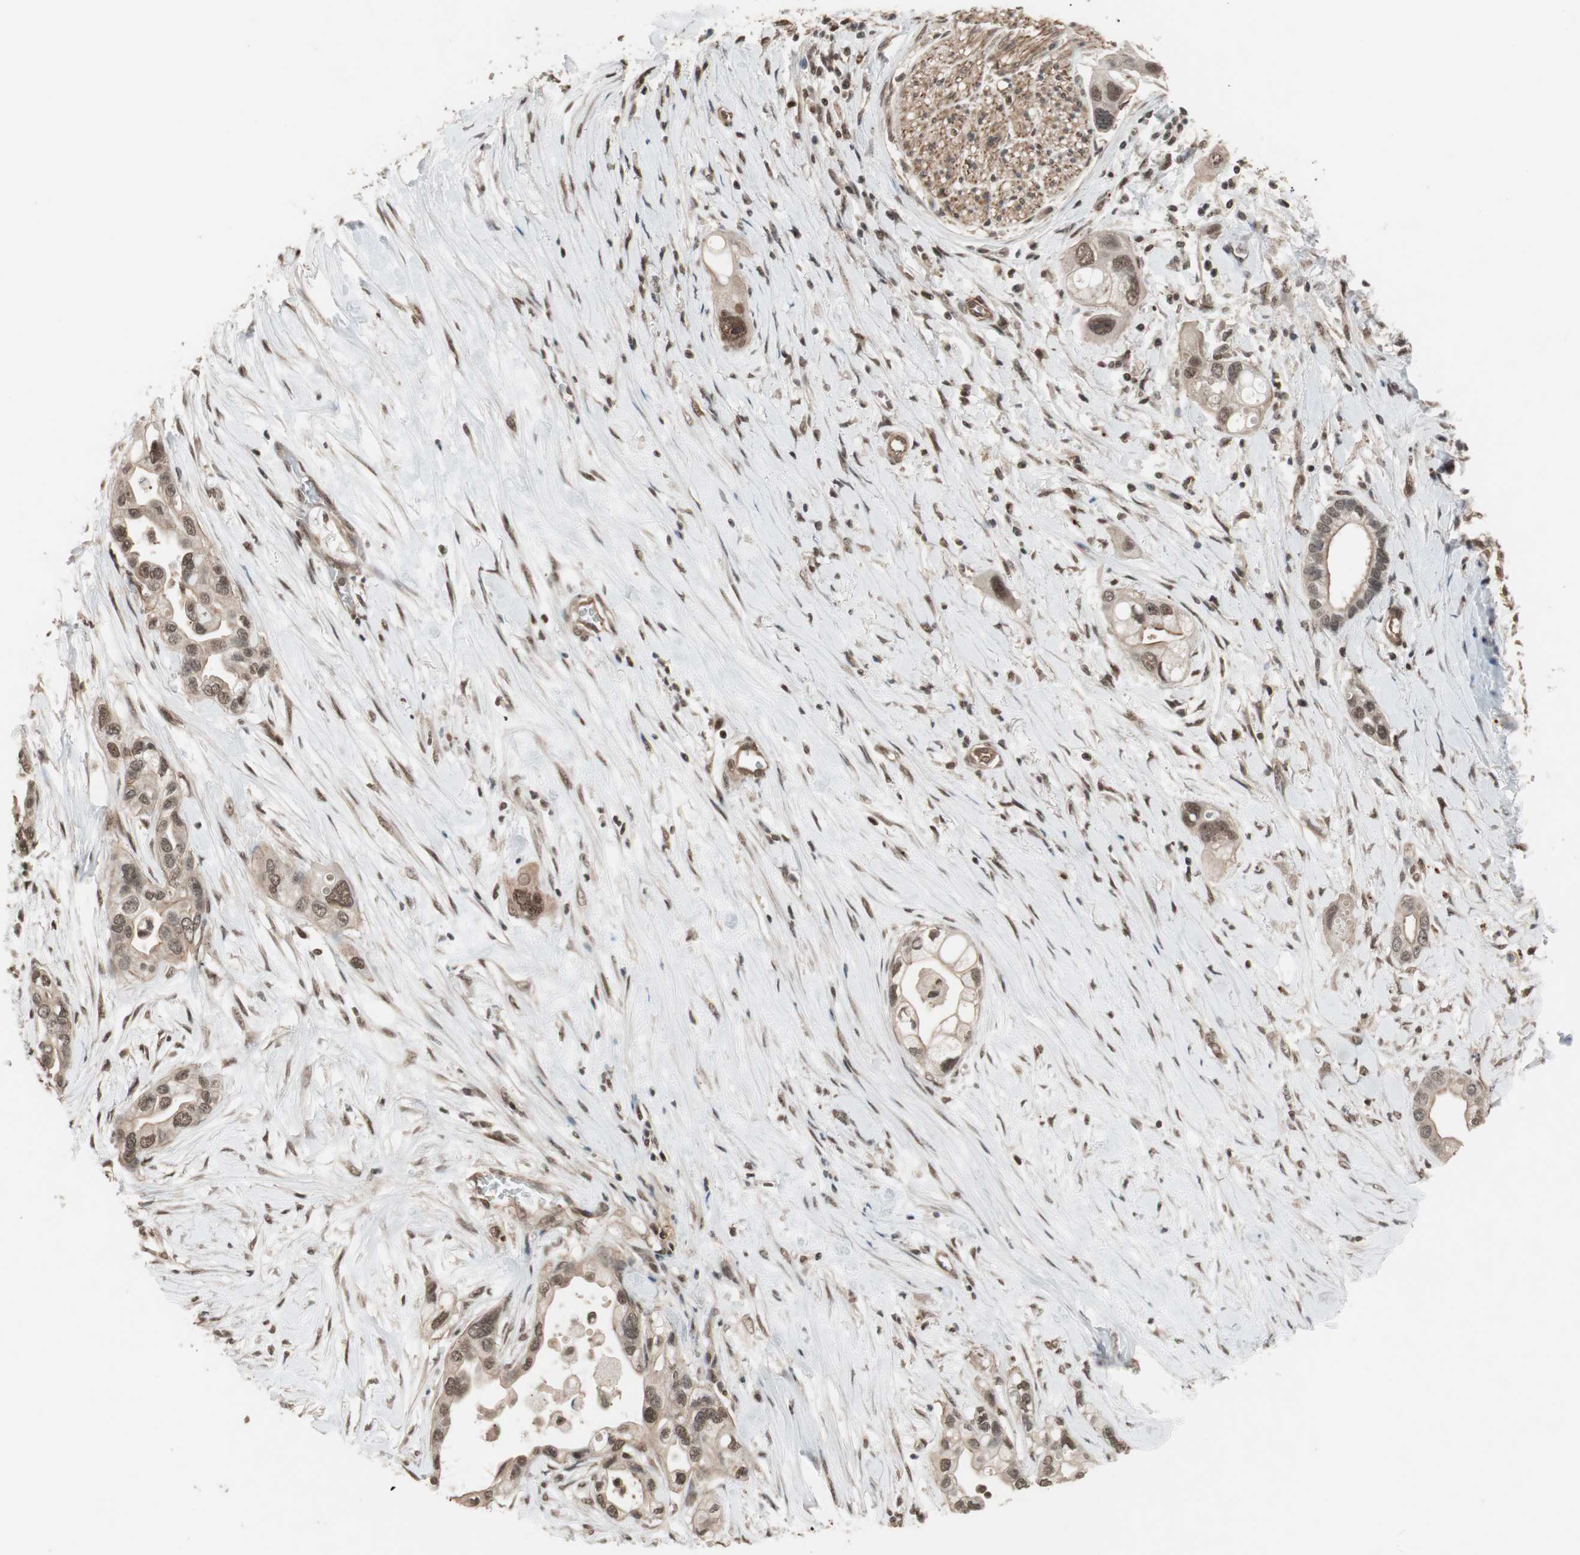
{"staining": {"intensity": "weak", "quantity": "25%-75%", "location": "cytoplasmic/membranous,nuclear"}, "tissue": "pancreatic cancer", "cell_type": "Tumor cells", "image_type": "cancer", "snomed": [{"axis": "morphology", "description": "Adenocarcinoma, NOS"}, {"axis": "topography", "description": "Pancreas"}], "caption": "The immunohistochemical stain labels weak cytoplasmic/membranous and nuclear positivity in tumor cells of pancreatic cancer tissue.", "gene": "DRAP1", "patient": {"sex": "female", "age": 77}}